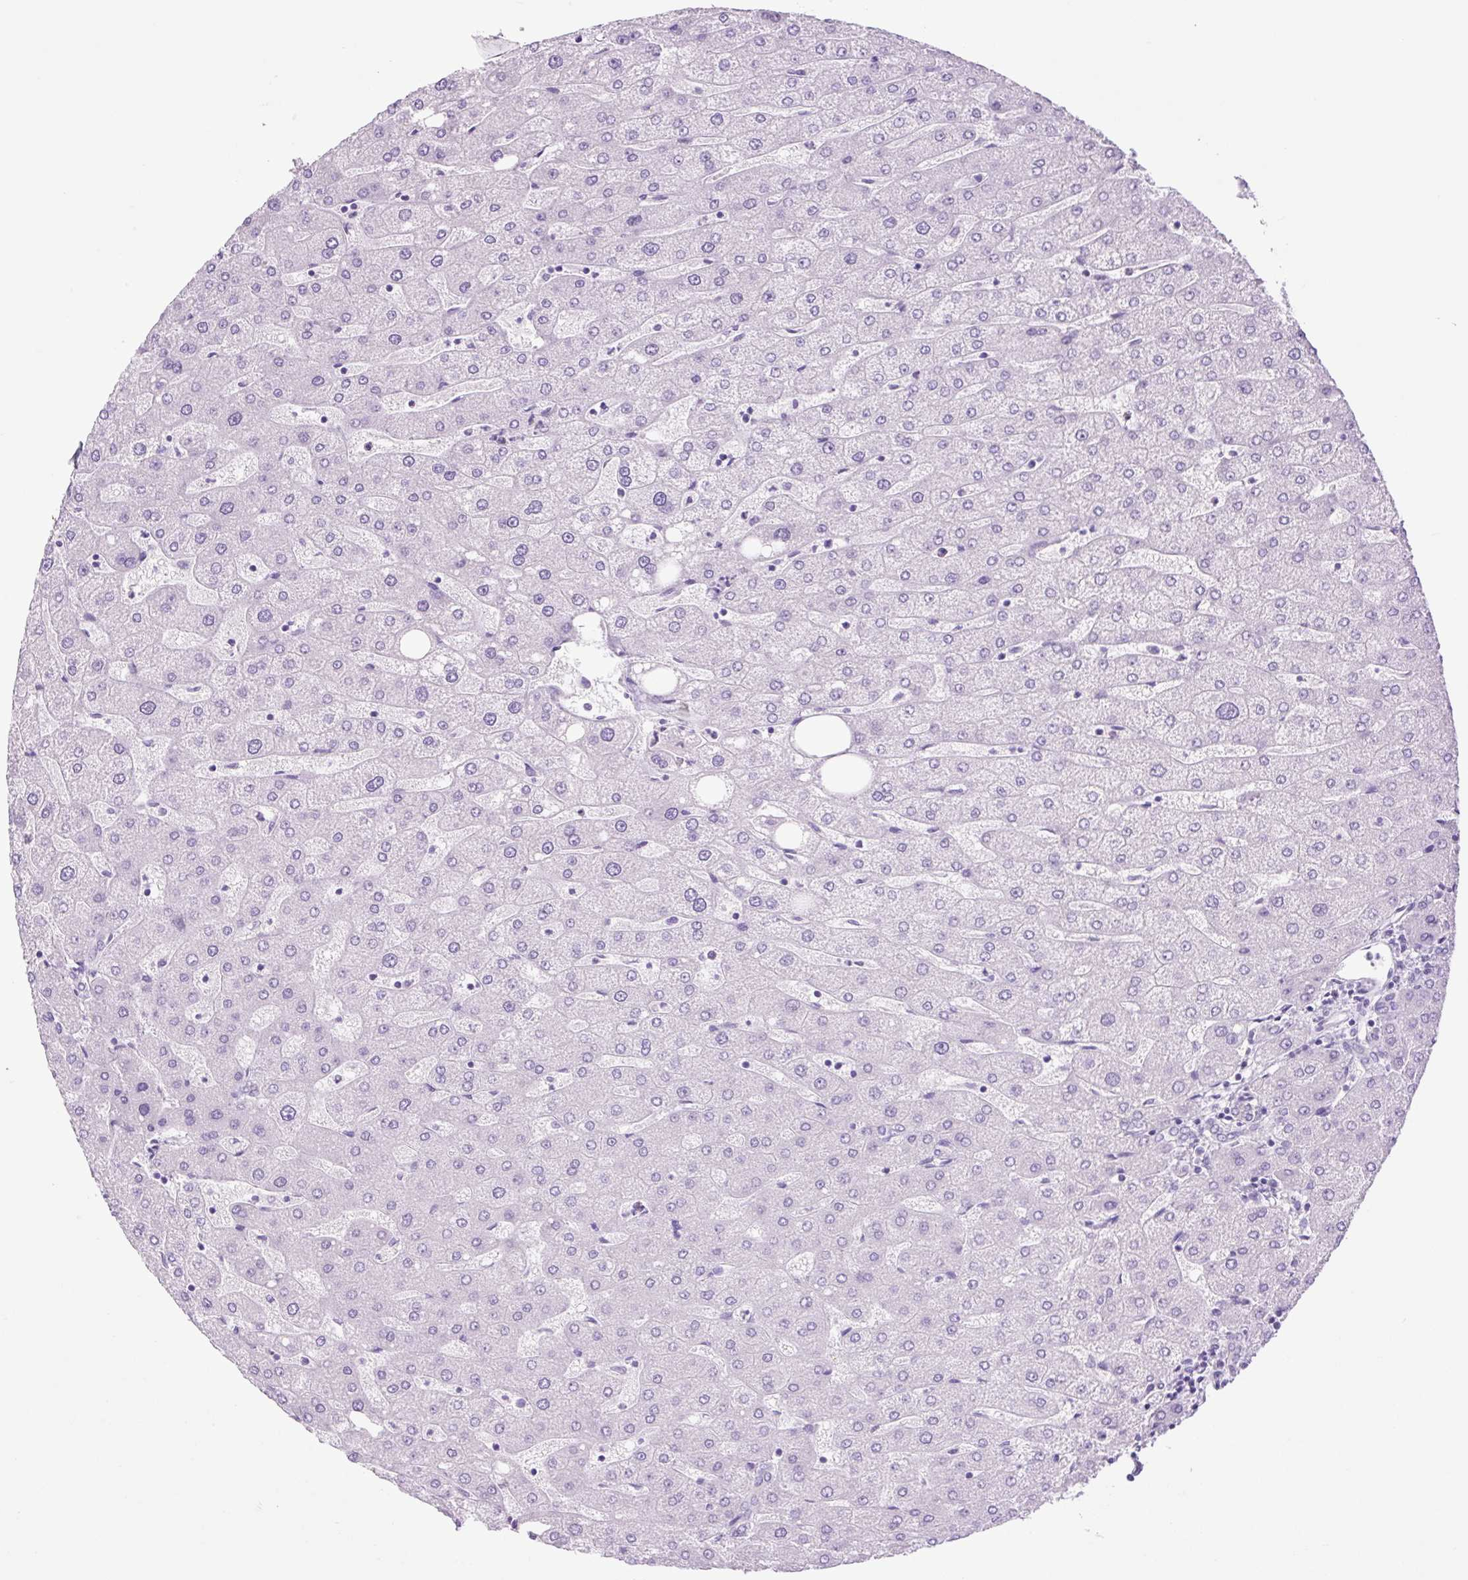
{"staining": {"intensity": "negative", "quantity": "none", "location": "none"}, "tissue": "liver", "cell_type": "Cholangiocytes", "image_type": "normal", "snomed": [{"axis": "morphology", "description": "Normal tissue, NOS"}, {"axis": "topography", "description": "Liver"}], "caption": "A high-resolution photomicrograph shows IHC staining of unremarkable liver, which reveals no significant staining in cholangiocytes.", "gene": "TFF2", "patient": {"sex": "male", "age": 67}}